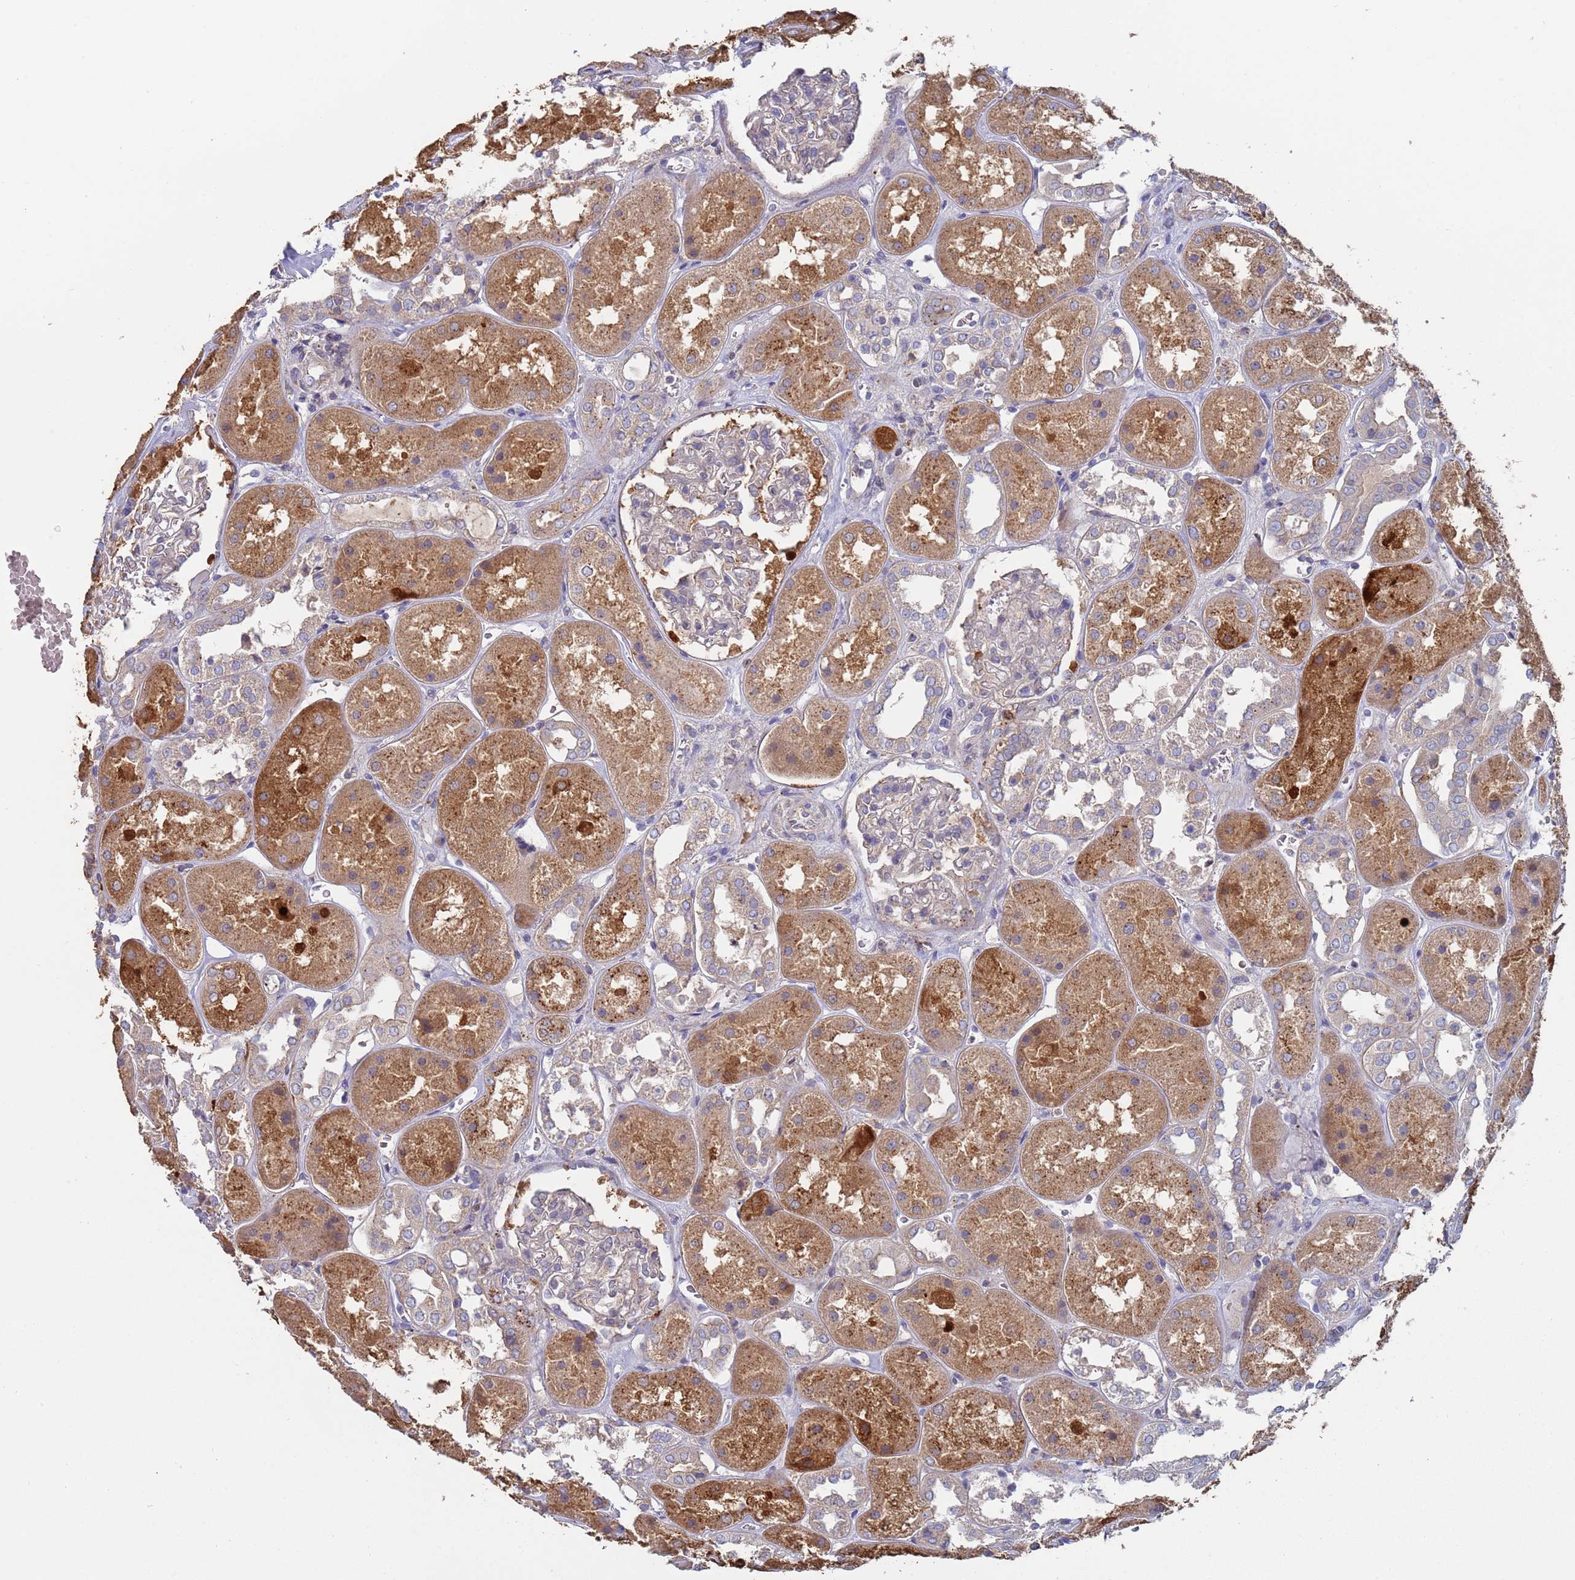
{"staining": {"intensity": "negative", "quantity": "none", "location": "none"}, "tissue": "kidney", "cell_type": "Cells in glomeruli", "image_type": "normal", "snomed": [{"axis": "morphology", "description": "Normal tissue, NOS"}, {"axis": "topography", "description": "Kidney"}], "caption": "Micrograph shows no significant protein staining in cells in glomeruli of normal kidney.", "gene": "MALRD1", "patient": {"sex": "male", "age": 70}}